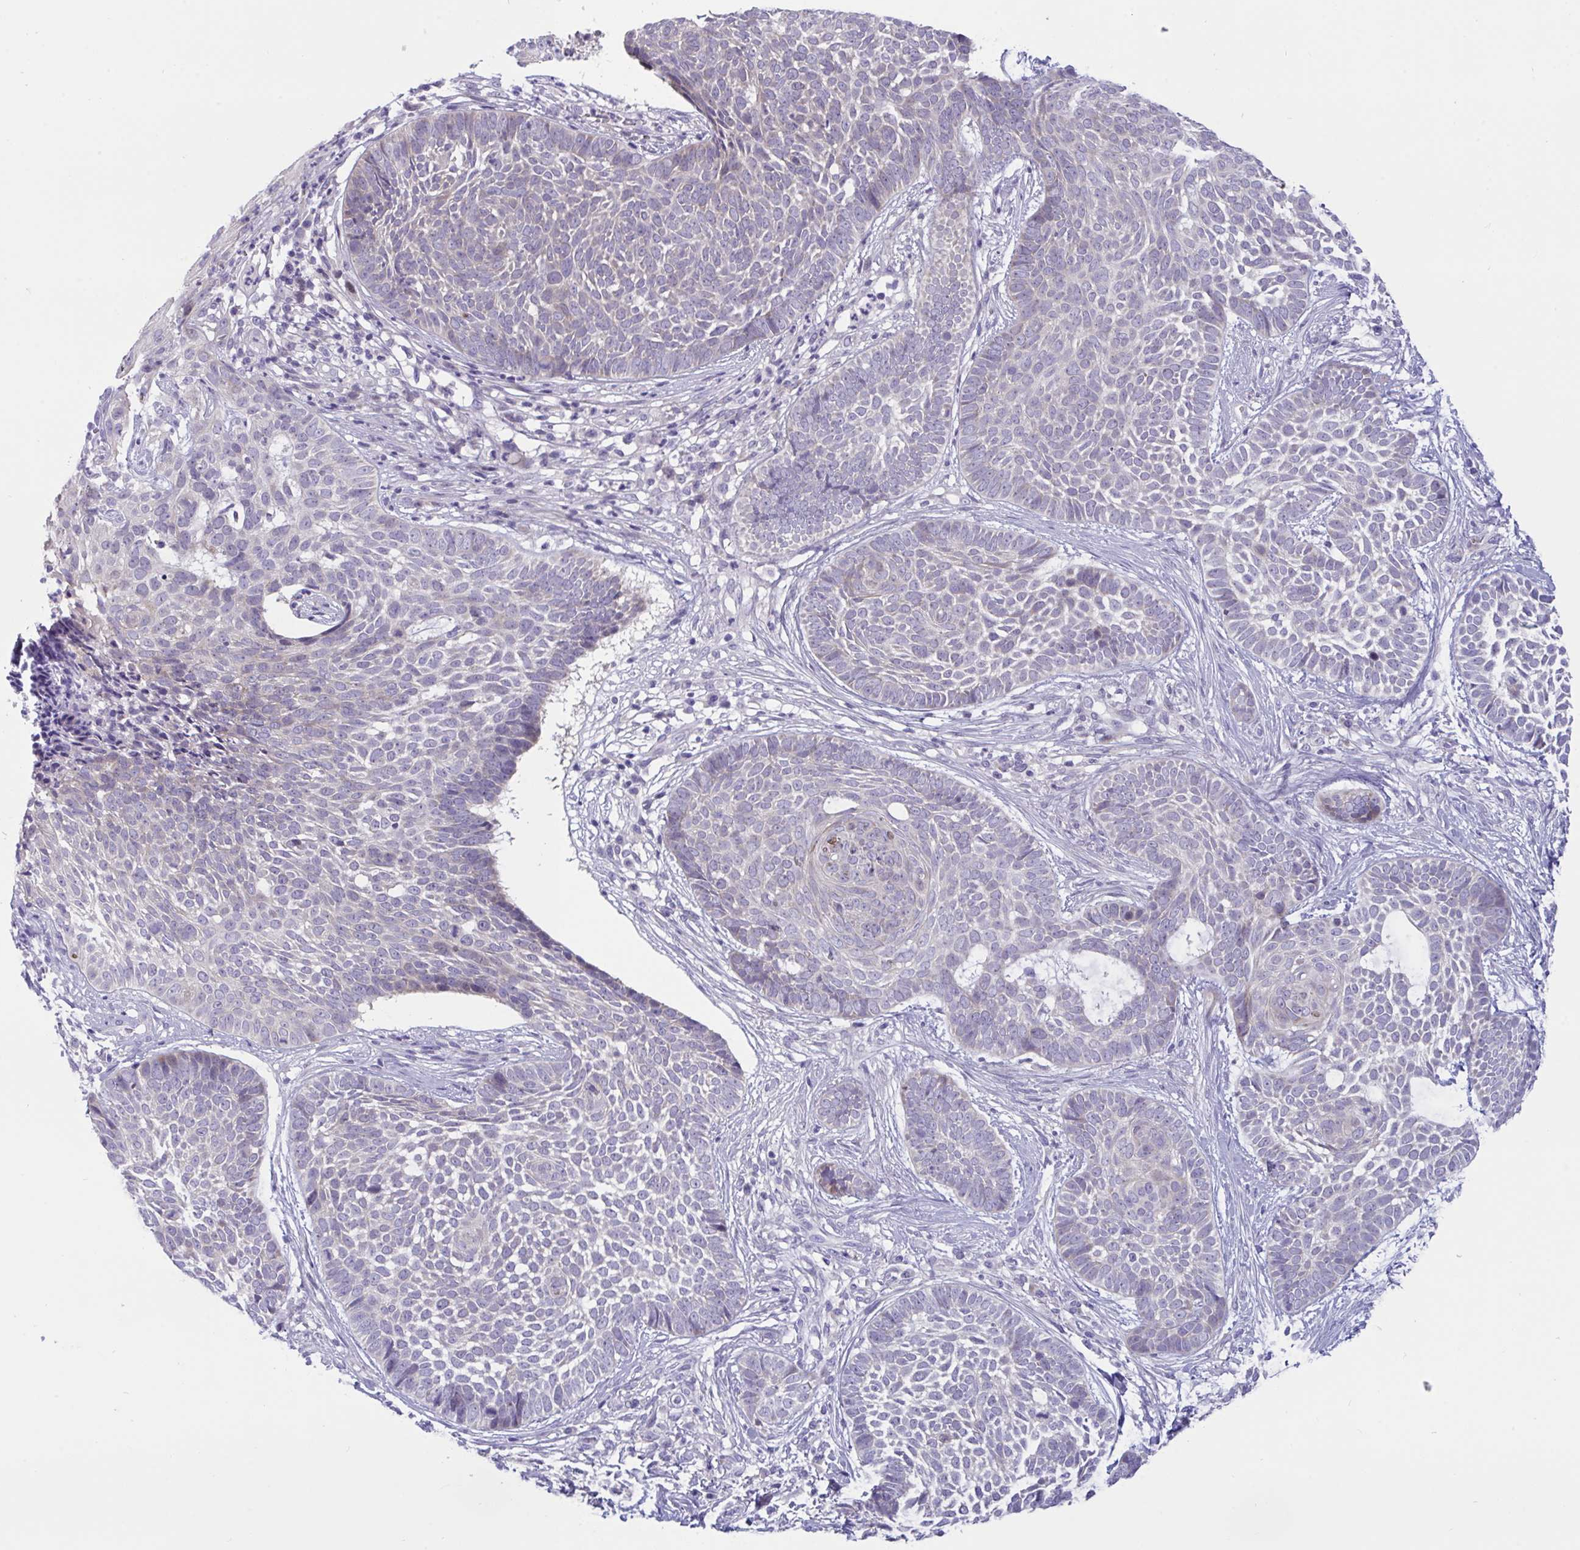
{"staining": {"intensity": "negative", "quantity": "none", "location": "none"}, "tissue": "skin cancer", "cell_type": "Tumor cells", "image_type": "cancer", "snomed": [{"axis": "morphology", "description": "Basal cell carcinoma"}, {"axis": "topography", "description": "Skin"}], "caption": "An immunohistochemistry (IHC) photomicrograph of skin cancer is shown. There is no staining in tumor cells of skin cancer.", "gene": "DTX3", "patient": {"sex": "female", "age": 89}}